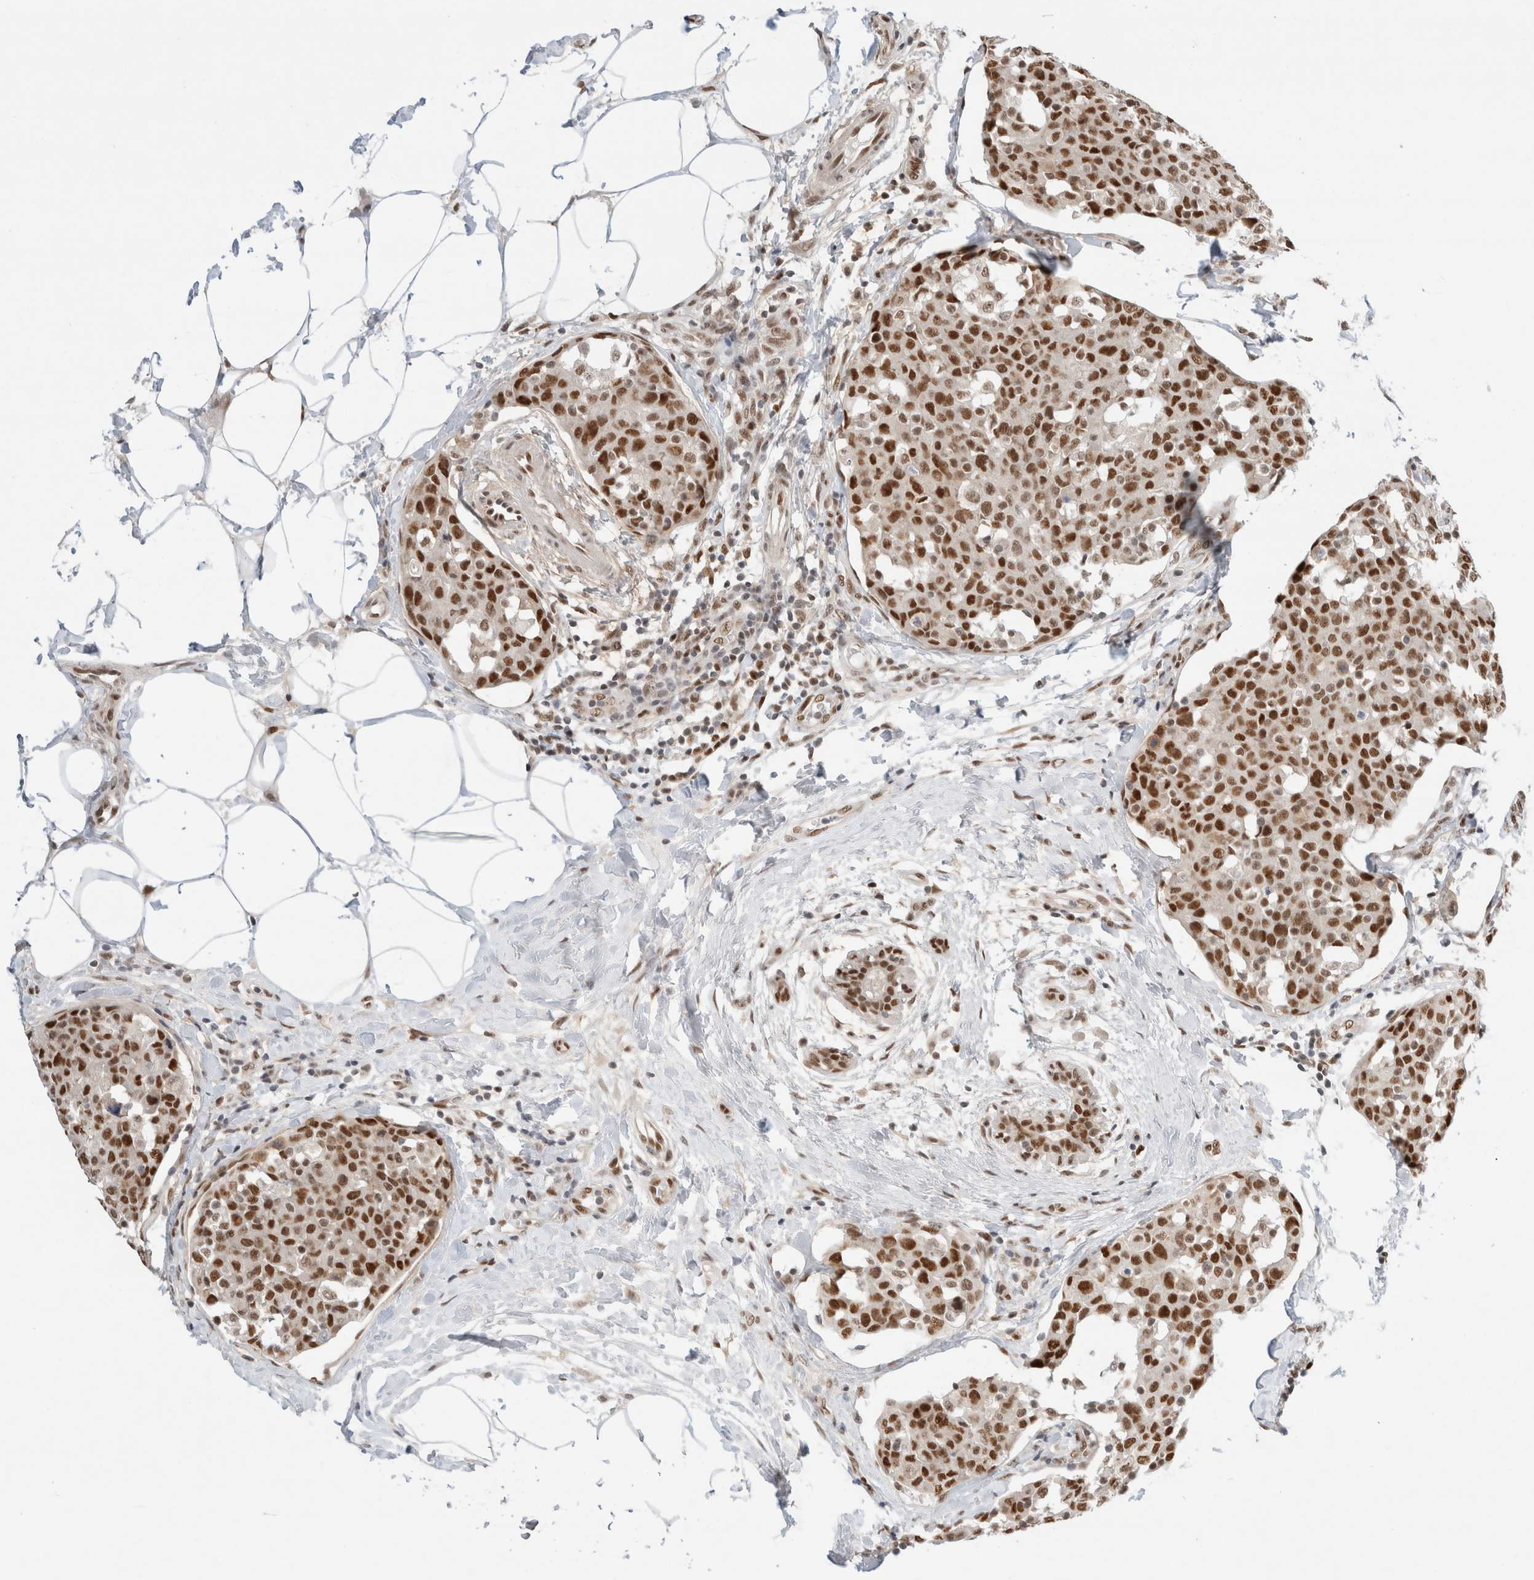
{"staining": {"intensity": "strong", "quantity": ">75%", "location": "nuclear"}, "tissue": "breast cancer", "cell_type": "Tumor cells", "image_type": "cancer", "snomed": [{"axis": "morphology", "description": "Normal tissue, NOS"}, {"axis": "morphology", "description": "Duct carcinoma"}, {"axis": "topography", "description": "Breast"}], "caption": "Immunohistochemistry of human breast cancer (invasive ductal carcinoma) exhibits high levels of strong nuclear staining in approximately >75% of tumor cells.", "gene": "GTF2I", "patient": {"sex": "female", "age": 37}}